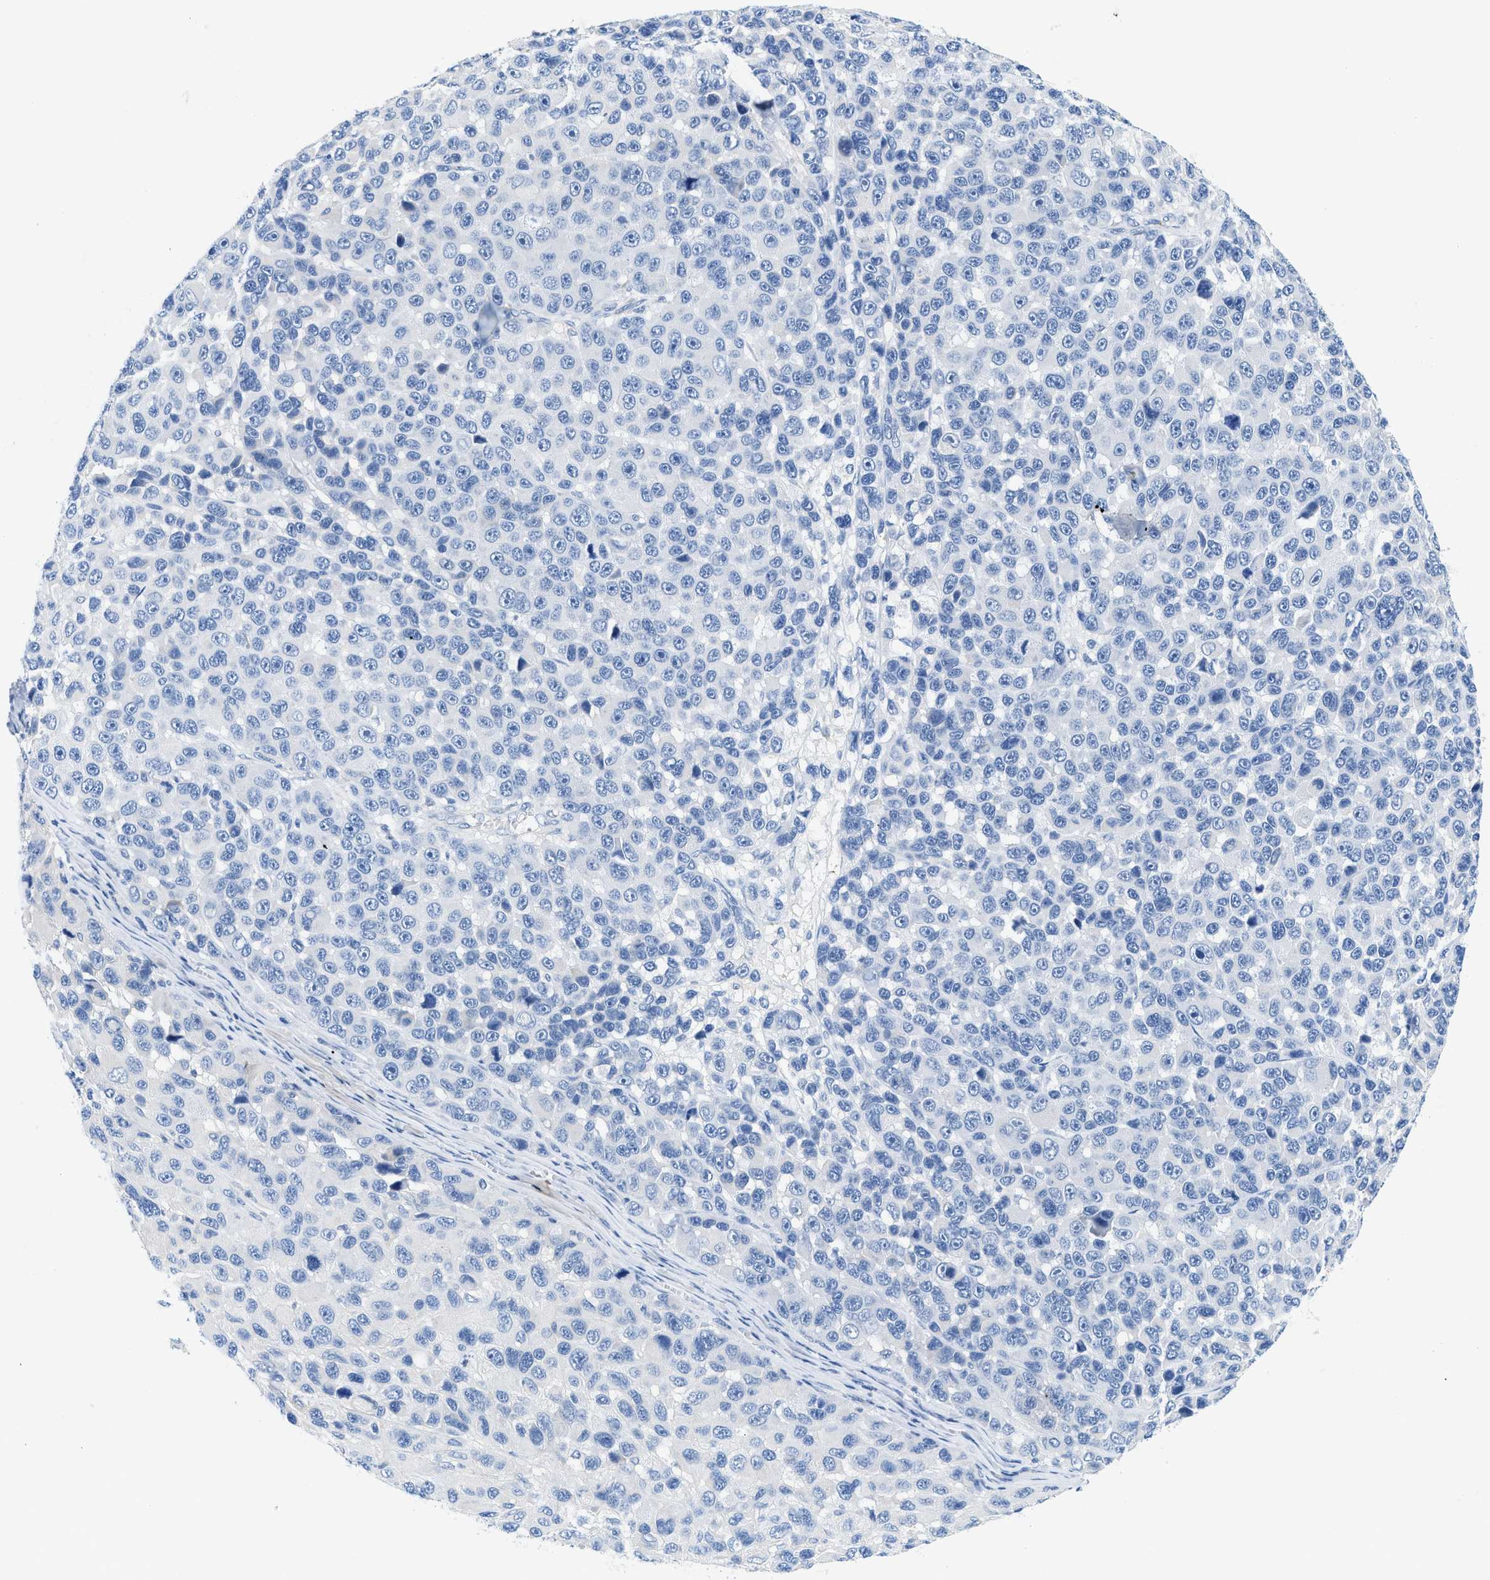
{"staining": {"intensity": "negative", "quantity": "none", "location": "none"}, "tissue": "melanoma", "cell_type": "Tumor cells", "image_type": "cancer", "snomed": [{"axis": "morphology", "description": "Malignant melanoma, NOS"}, {"axis": "topography", "description": "Skin"}], "caption": "This is a histopathology image of immunohistochemistry staining of malignant melanoma, which shows no expression in tumor cells. The staining is performed using DAB brown chromogen with nuclei counter-stained in using hematoxylin.", "gene": "BPGM", "patient": {"sex": "male", "age": 53}}